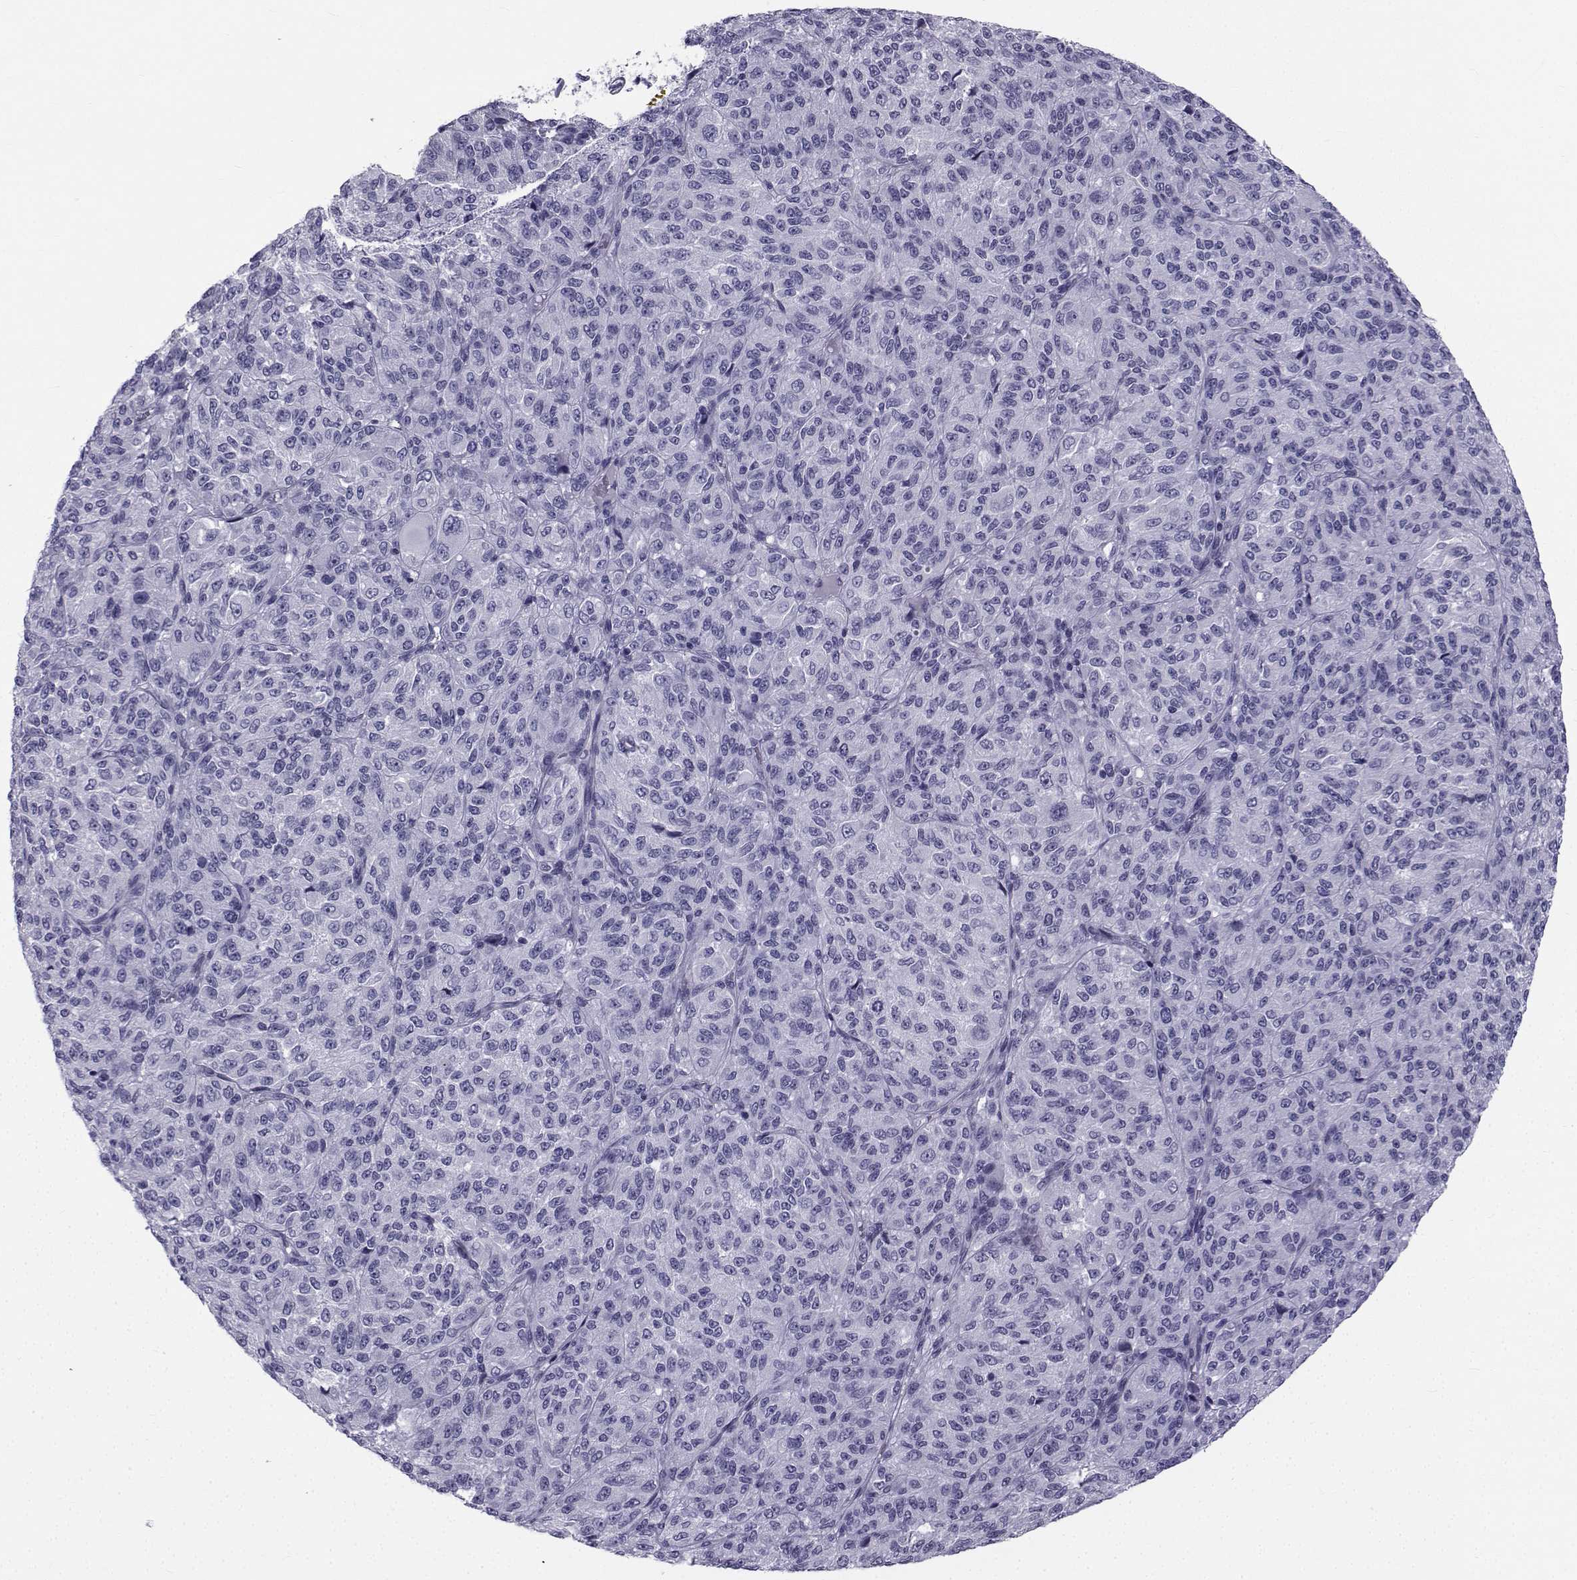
{"staining": {"intensity": "negative", "quantity": "none", "location": "none"}, "tissue": "melanoma", "cell_type": "Tumor cells", "image_type": "cancer", "snomed": [{"axis": "morphology", "description": "Malignant melanoma, Metastatic site"}, {"axis": "topography", "description": "Brain"}], "caption": "IHC of human malignant melanoma (metastatic site) displays no expression in tumor cells. The staining was performed using DAB to visualize the protein expression in brown, while the nuclei were stained in blue with hematoxylin (Magnification: 20x).", "gene": "SPANXD", "patient": {"sex": "female", "age": 56}}